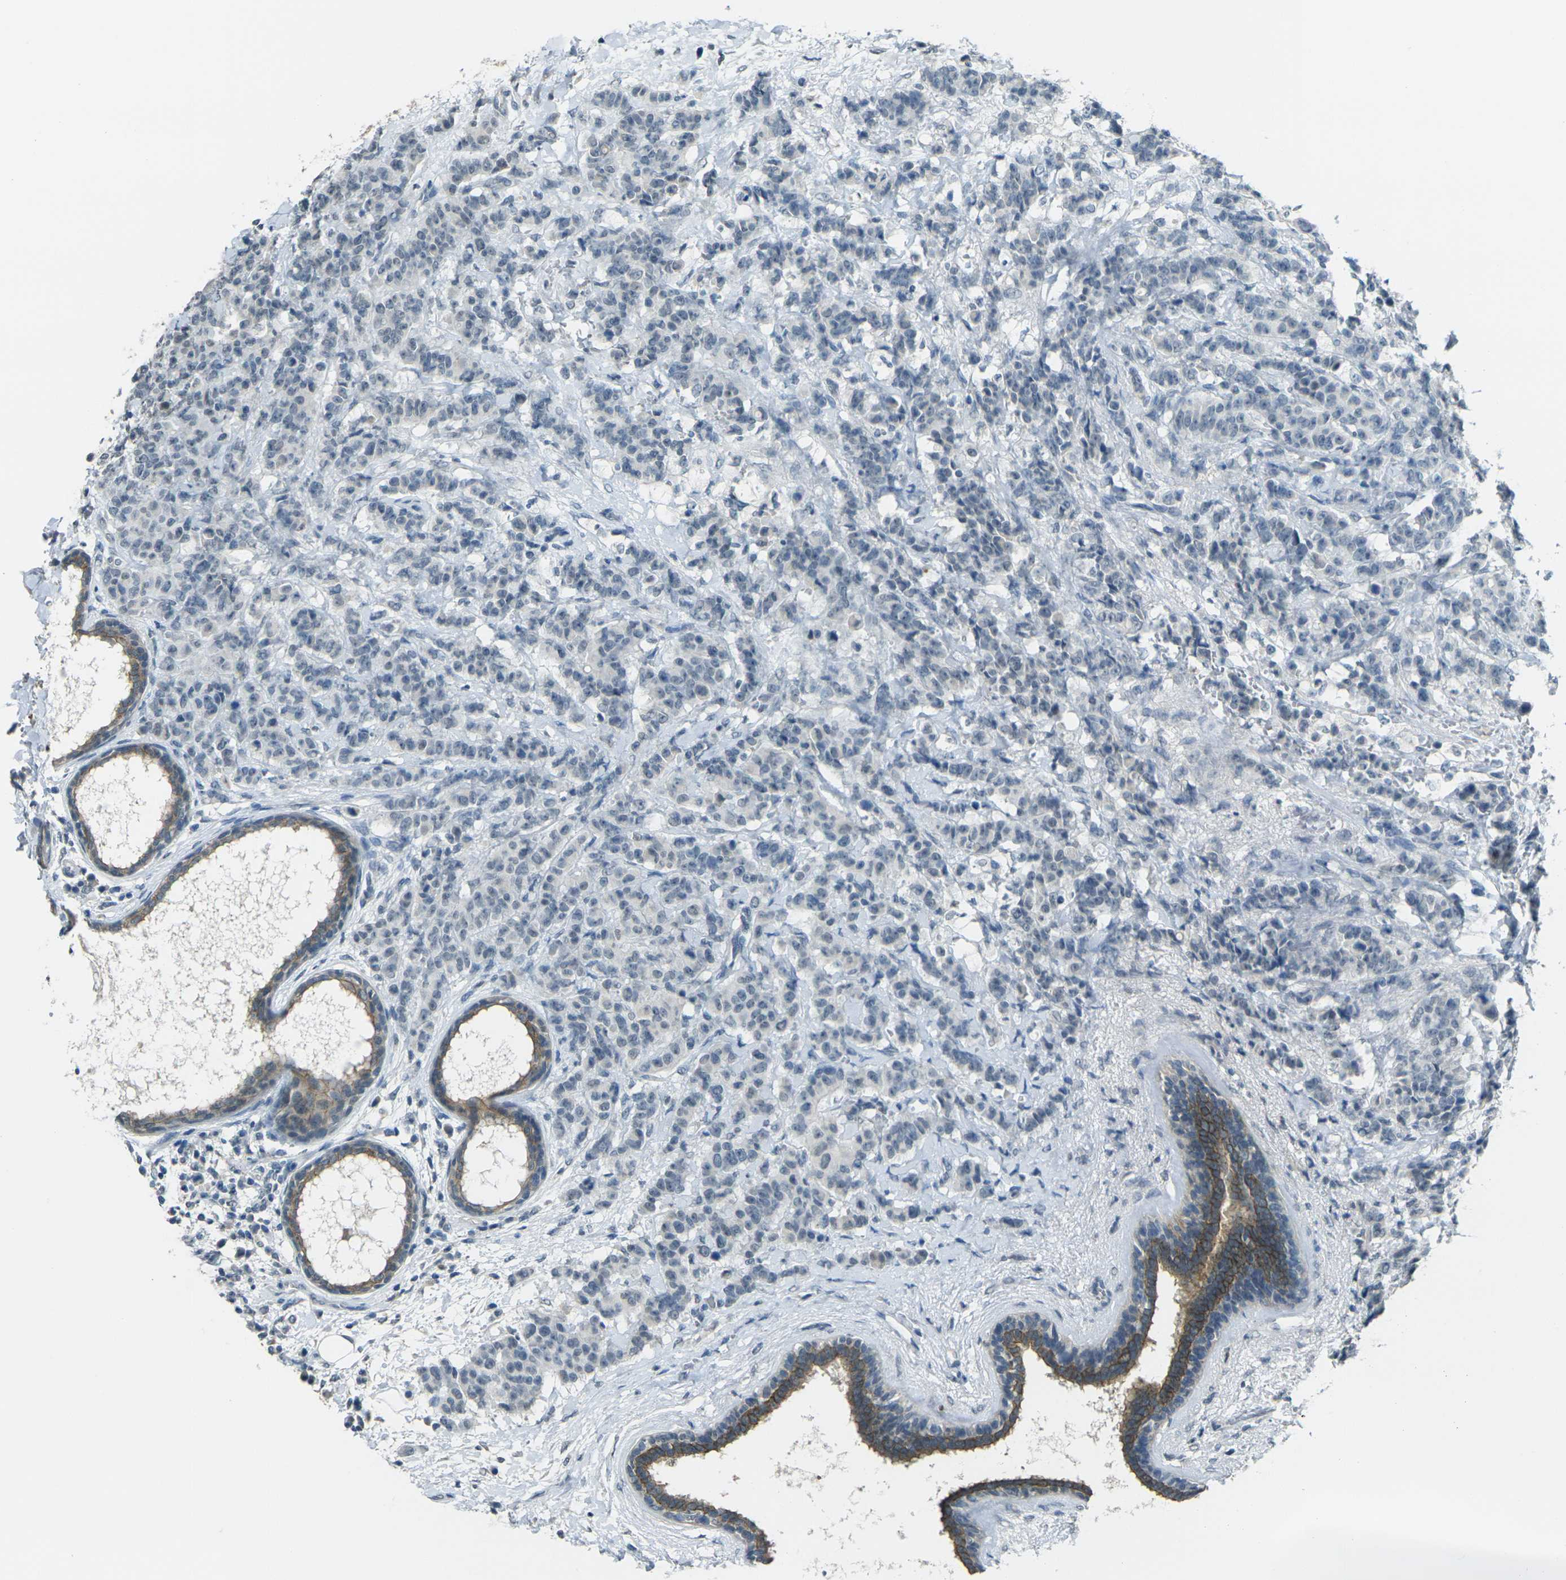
{"staining": {"intensity": "weak", "quantity": "<25%", "location": "cytoplasmic/membranous"}, "tissue": "breast cancer", "cell_type": "Tumor cells", "image_type": "cancer", "snomed": [{"axis": "morphology", "description": "Duct carcinoma"}, {"axis": "topography", "description": "Breast"}], "caption": "An IHC image of breast cancer (infiltrating ductal carcinoma) is shown. There is no staining in tumor cells of breast cancer (infiltrating ductal carcinoma). (DAB immunohistochemistry (IHC) visualized using brightfield microscopy, high magnification).", "gene": "SPTBN2", "patient": {"sex": "female", "age": 40}}